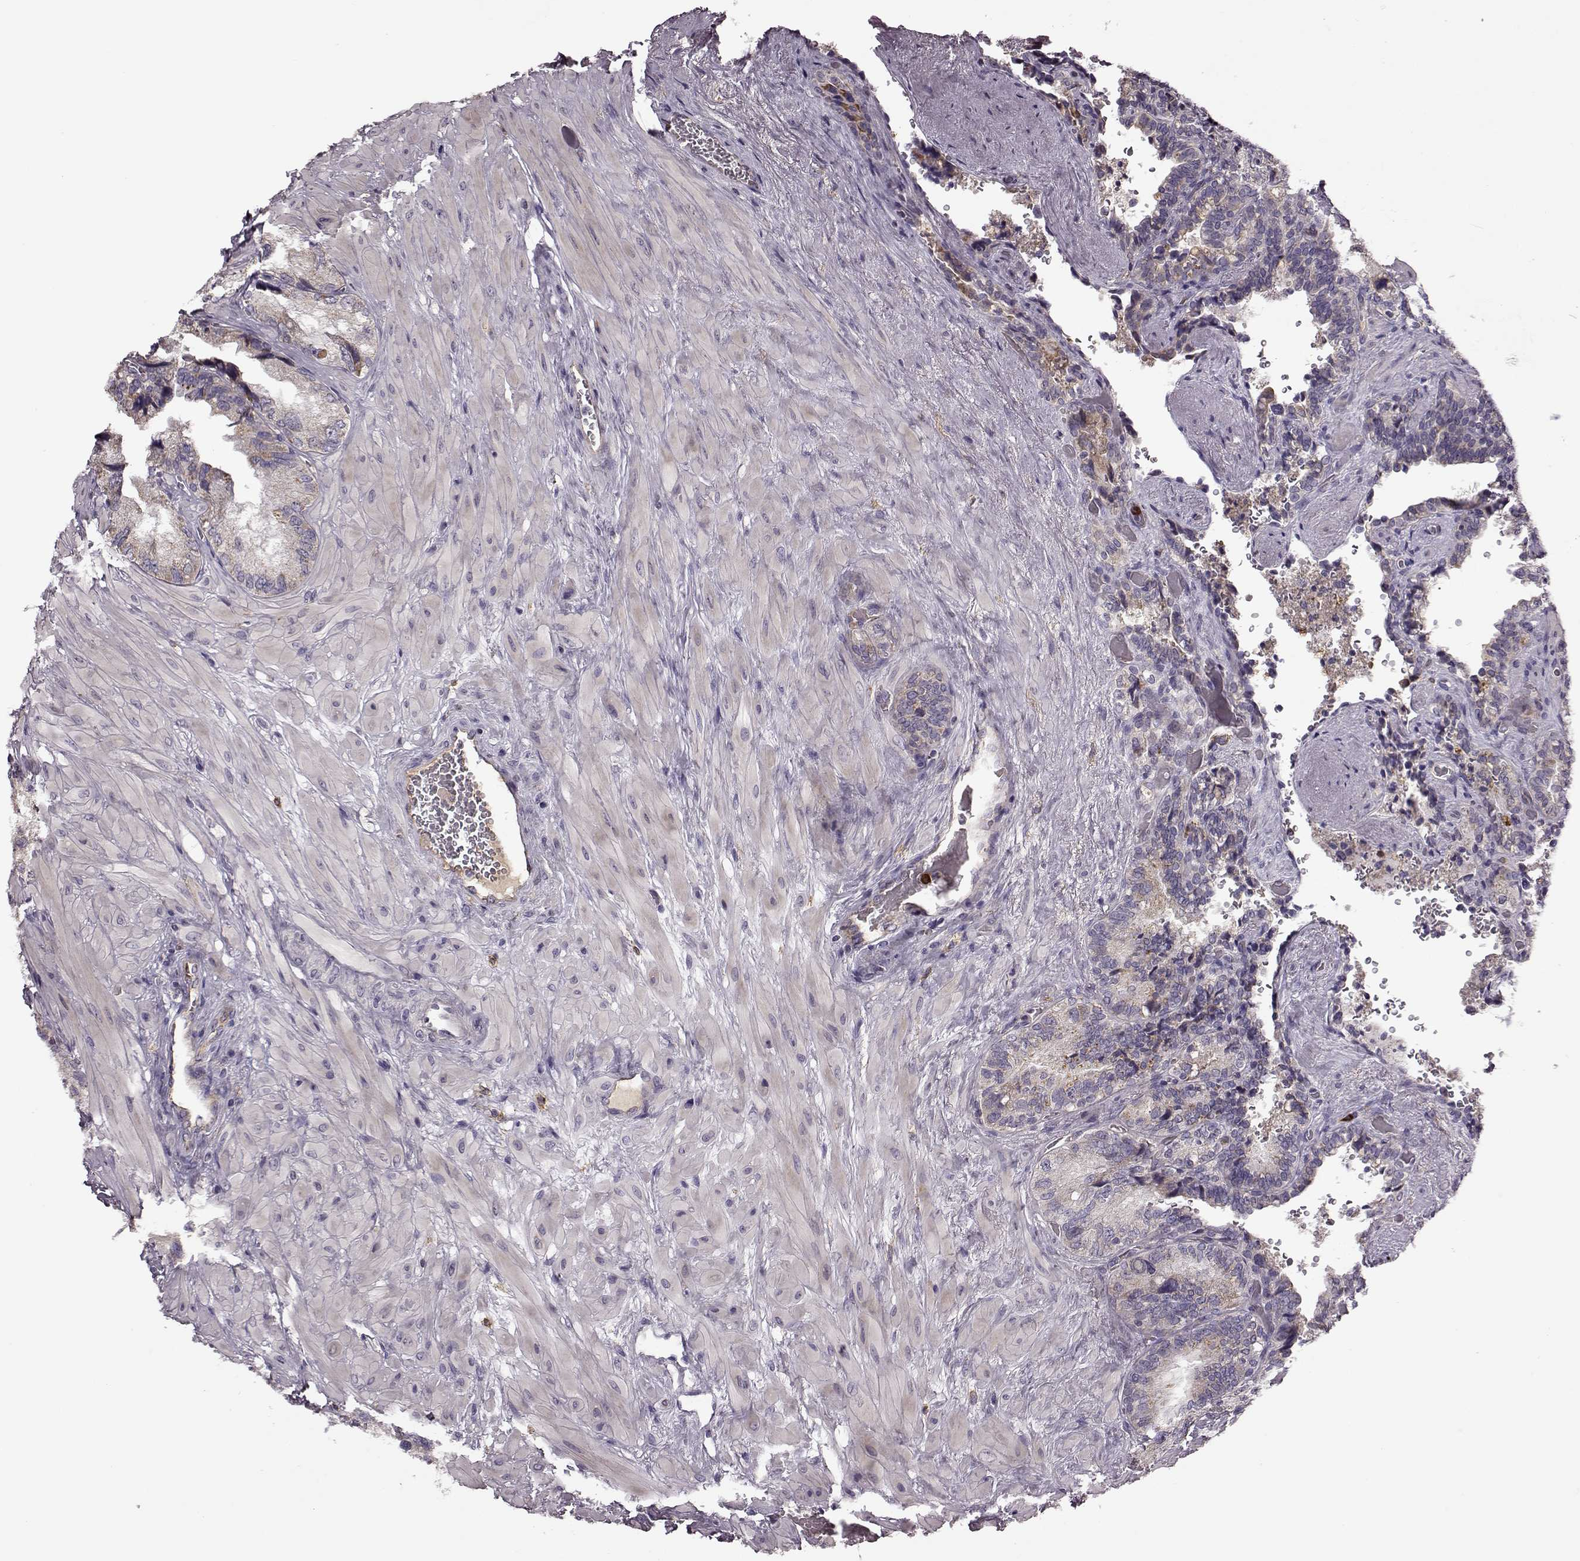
{"staining": {"intensity": "weak", "quantity": "25%-75%", "location": "cytoplasmic/membranous"}, "tissue": "seminal vesicle", "cell_type": "Glandular cells", "image_type": "normal", "snomed": [{"axis": "morphology", "description": "Normal tissue, NOS"}, {"axis": "topography", "description": "Seminal veicle"}], "caption": "IHC micrograph of benign seminal vesicle stained for a protein (brown), which demonstrates low levels of weak cytoplasmic/membranous expression in approximately 25%-75% of glandular cells.", "gene": "MTSS1", "patient": {"sex": "male", "age": 69}}